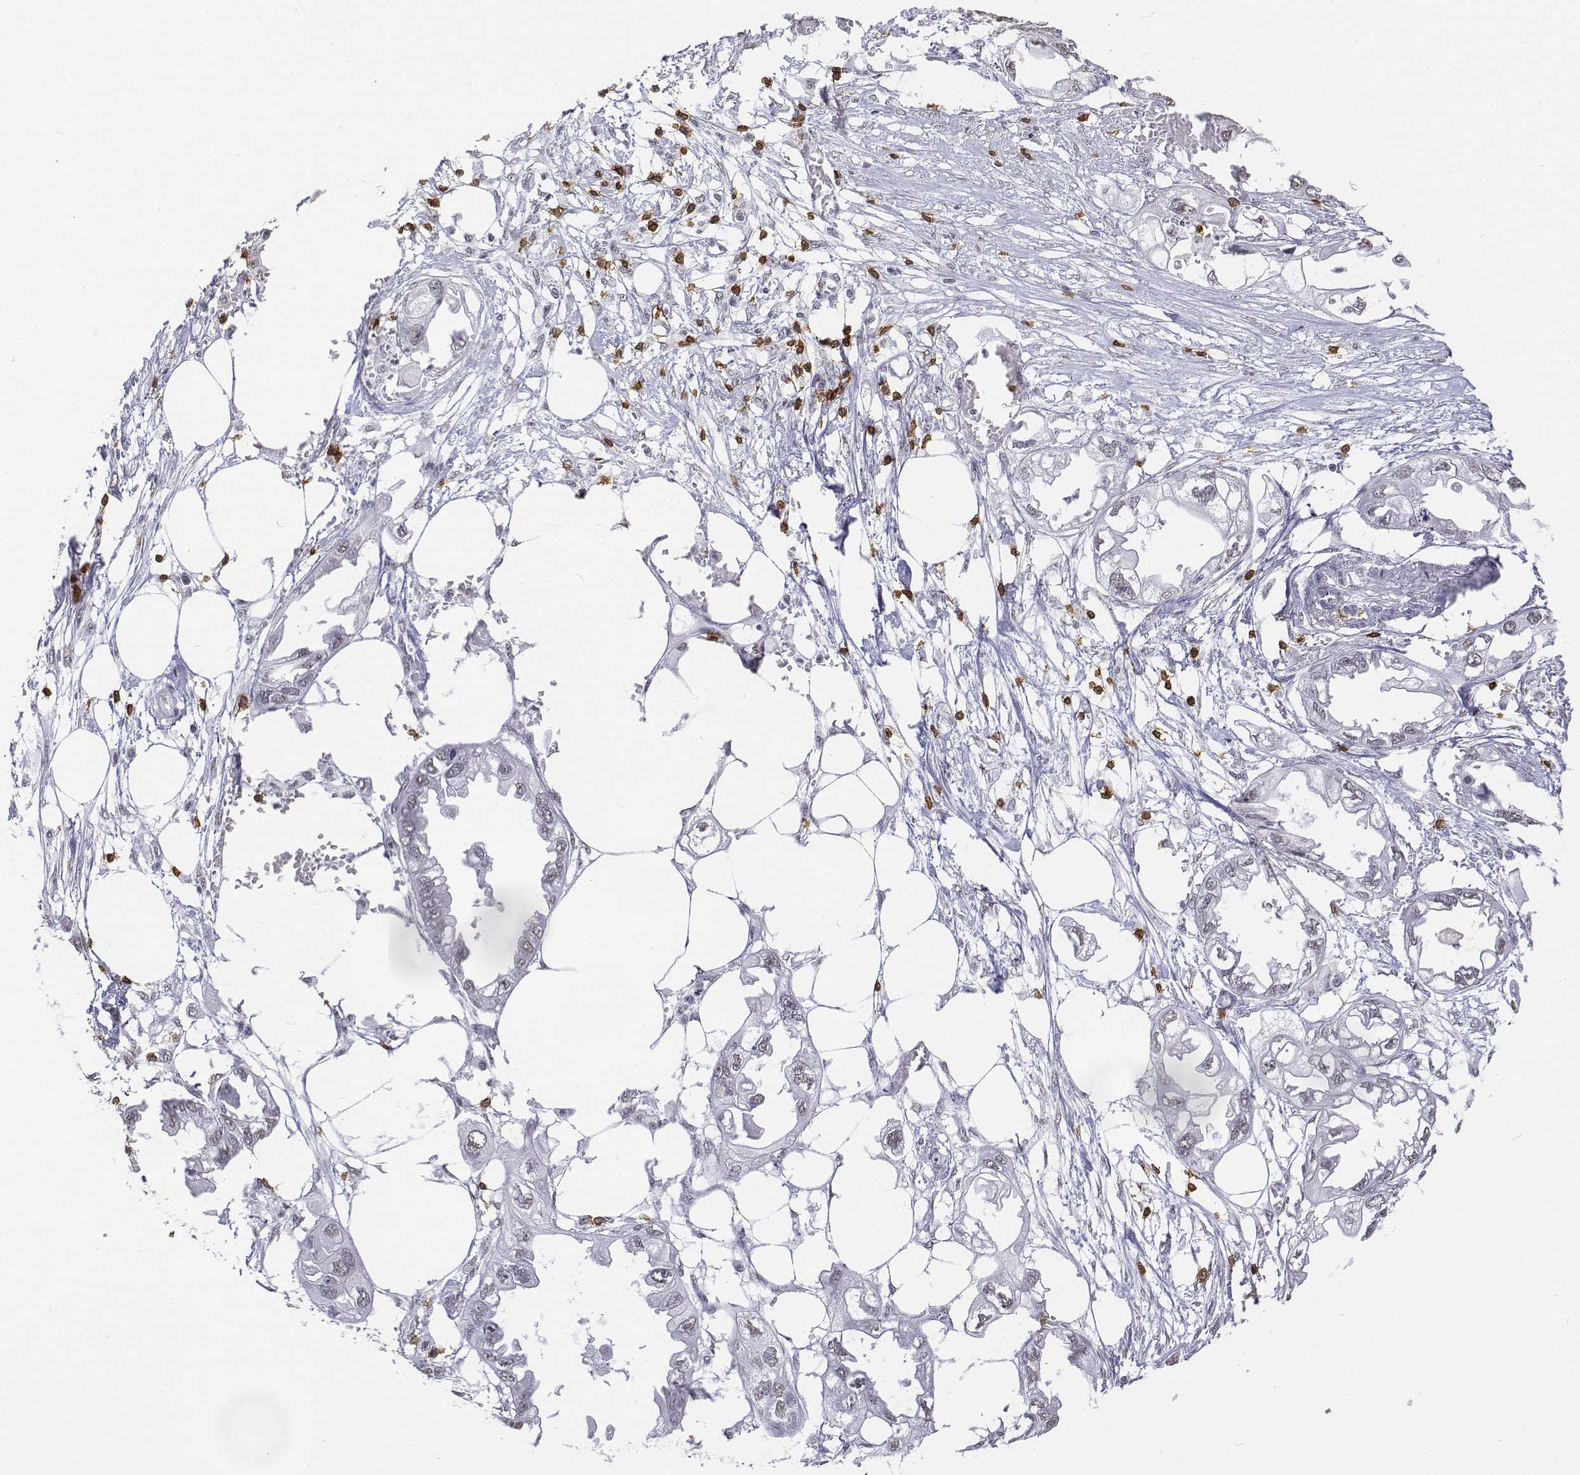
{"staining": {"intensity": "negative", "quantity": "none", "location": "none"}, "tissue": "endometrial cancer", "cell_type": "Tumor cells", "image_type": "cancer", "snomed": [{"axis": "morphology", "description": "Adenocarcinoma, NOS"}, {"axis": "morphology", "description": "Adenocarcinoma, metastatic, NOS"}, {"axis": "topography", "description": "Adipose tissue"}, {"axis": "topography", "description": "Endometrium"}], "caption": "Immunohistochemistry (IHC) image of neoplastic tissue: human metastatic adenocarcinoma (endometrial) stained with DAB (3,3'-diaminobenzidine) shows no significant protein staining in tumor cells.", "gene": "CD3E", "patient": {"sex": "female", "age": 67}}